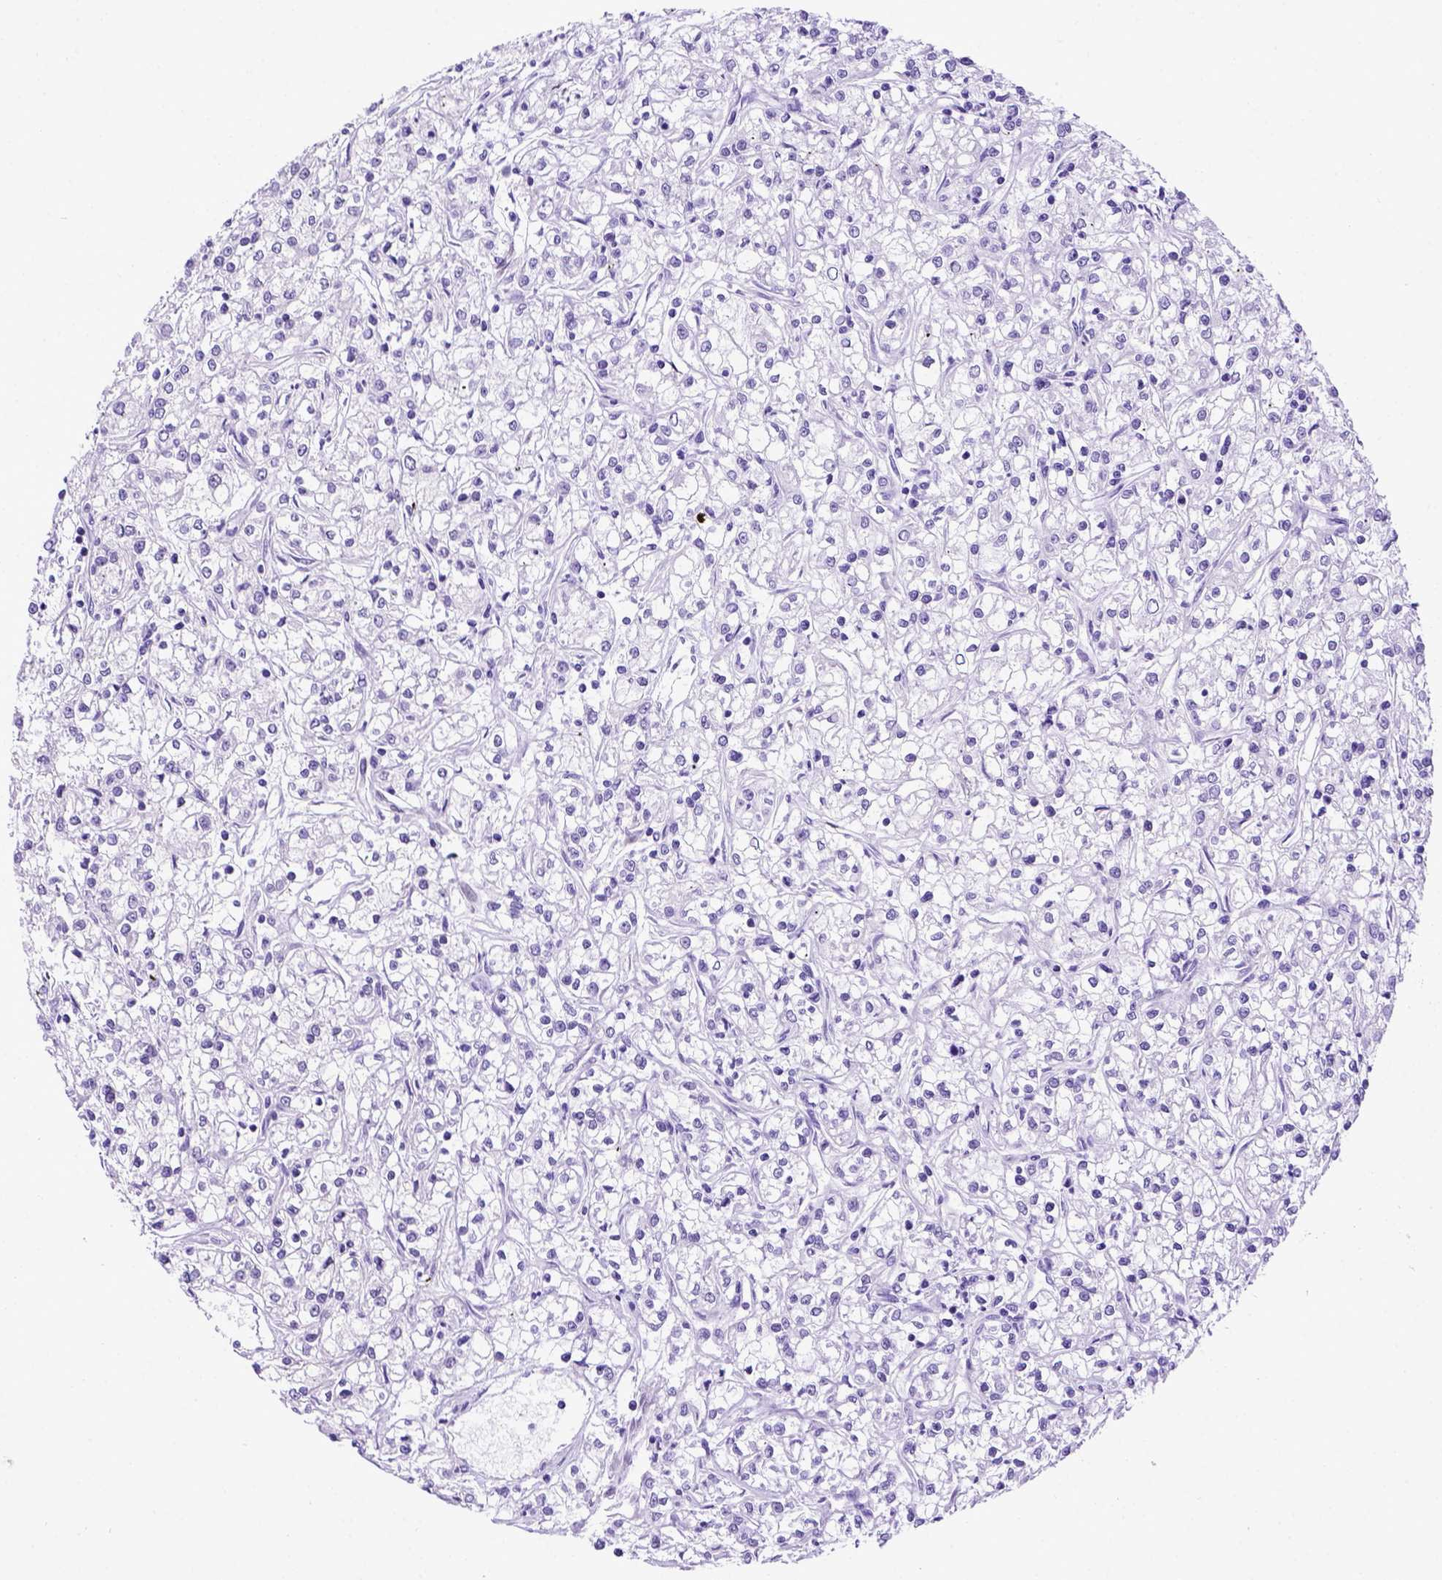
{"staining": {"intensity": "negative", "quantity": "none", "location": "none"}, "tissue": "renal cancer", "cell_type": "Tumor cells", "image_type": "cancer", "snomed": [{"axis": "morphology", "description": "Adenocarcinoma, NOS"}, {"axis": "topography", "description": "Kidney"}], "caption": "DAB immunohistochemical staining of human renal cancer (adenocarcinoma) exhibits no significant staining in tumor cells.", "gene": "MEOX2", "patient": {"sex": "female", "age": 59}}